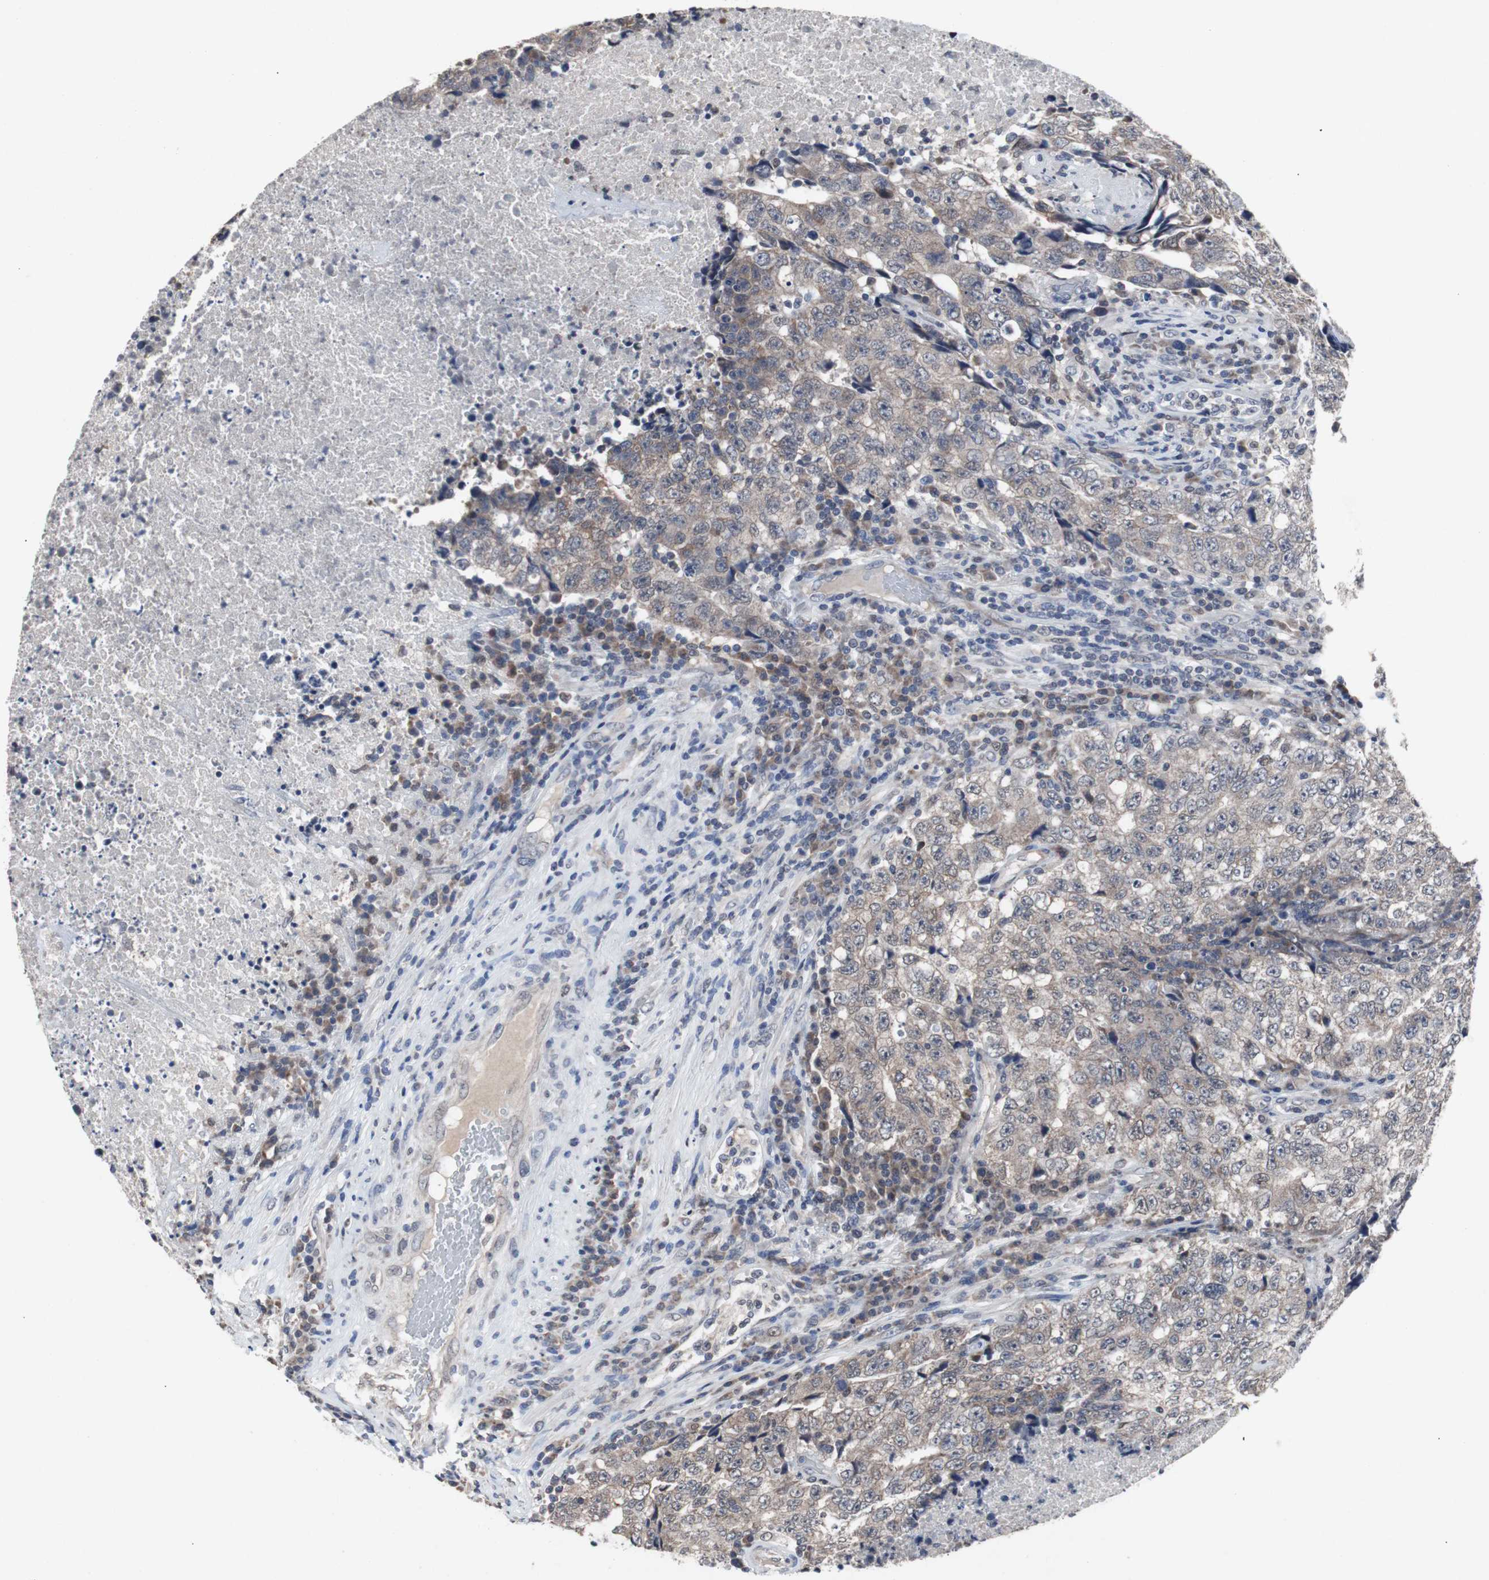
{"staining": {"intensity": "weak", "quantity": ">75%", "location": "cytoplasmic/membranous"}, "tissue": "testis cancer", "cell_type": "Tumor cells", "image_type": "cancer", "snomed": [{"axis": "morphology", "description": "Necrosis, NOS"}, {"axis": "morphology", "description": "Carcinoma, Embryonal, NOS"}, {"axis": "topography", "description": "Testis"}], "caption": "IHC staining of testis cancer (embryonal carcinoma), which exhibits low levels of weak cytoplasmic/membranous expression in approximately >75% of tumor cells indicating weak cytoplasmic/membranous protein staining. The staining was performed using DAB (3,3'-diaminobenzidine) (brown) for protein detection and nuclei were counterstained in hematoxylin (blue).", "gene": "RBM47", "patient": {"sex": "male", "age": 19}}